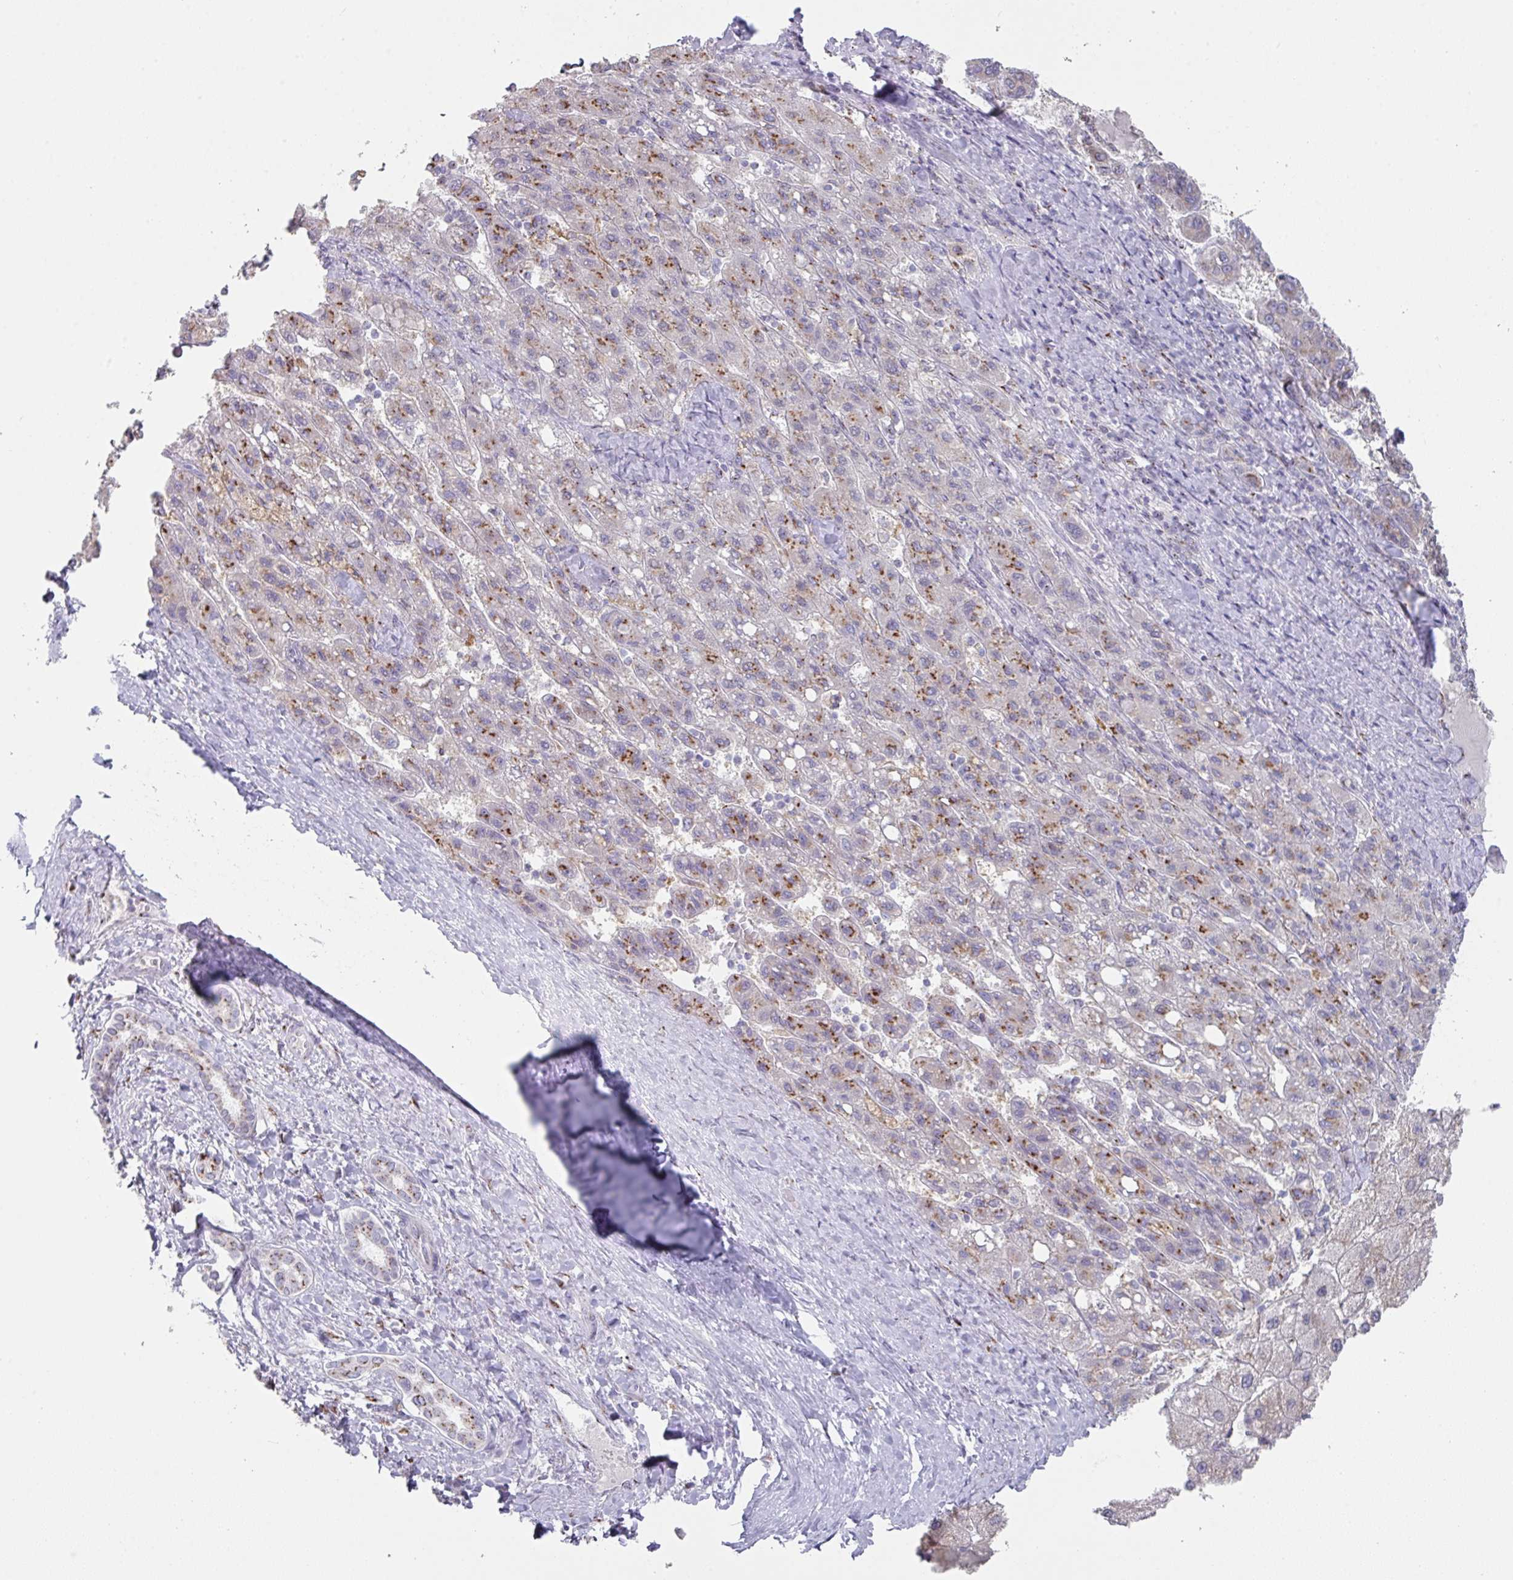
{"staining": {"intensity": "moderate", "quantity": "25%-75%", "location": "cytoplasmic/membranous"}, "tissue": "liver cancer", "cell_type": "Tumor cells", "image_type": "cancer", "snomed": [{"axis": "morphology", "description": "Carcinoma, Hepatocellular, NOS"}, {"axis": "topography", "description": "Liver"}], "caption": "Brown immunohistochemical staining in human liver cancer displays moderate cytoplasmic/membranous positivity in approximately 25%-75% of tumor cells. The staining is performed using DAB brown chromogen to label protein expression. The nuclei are counter-stained blue using hematoxylin.", "gene": "VKORC1L1", "patient": {"sex": "female", "age": 82}}